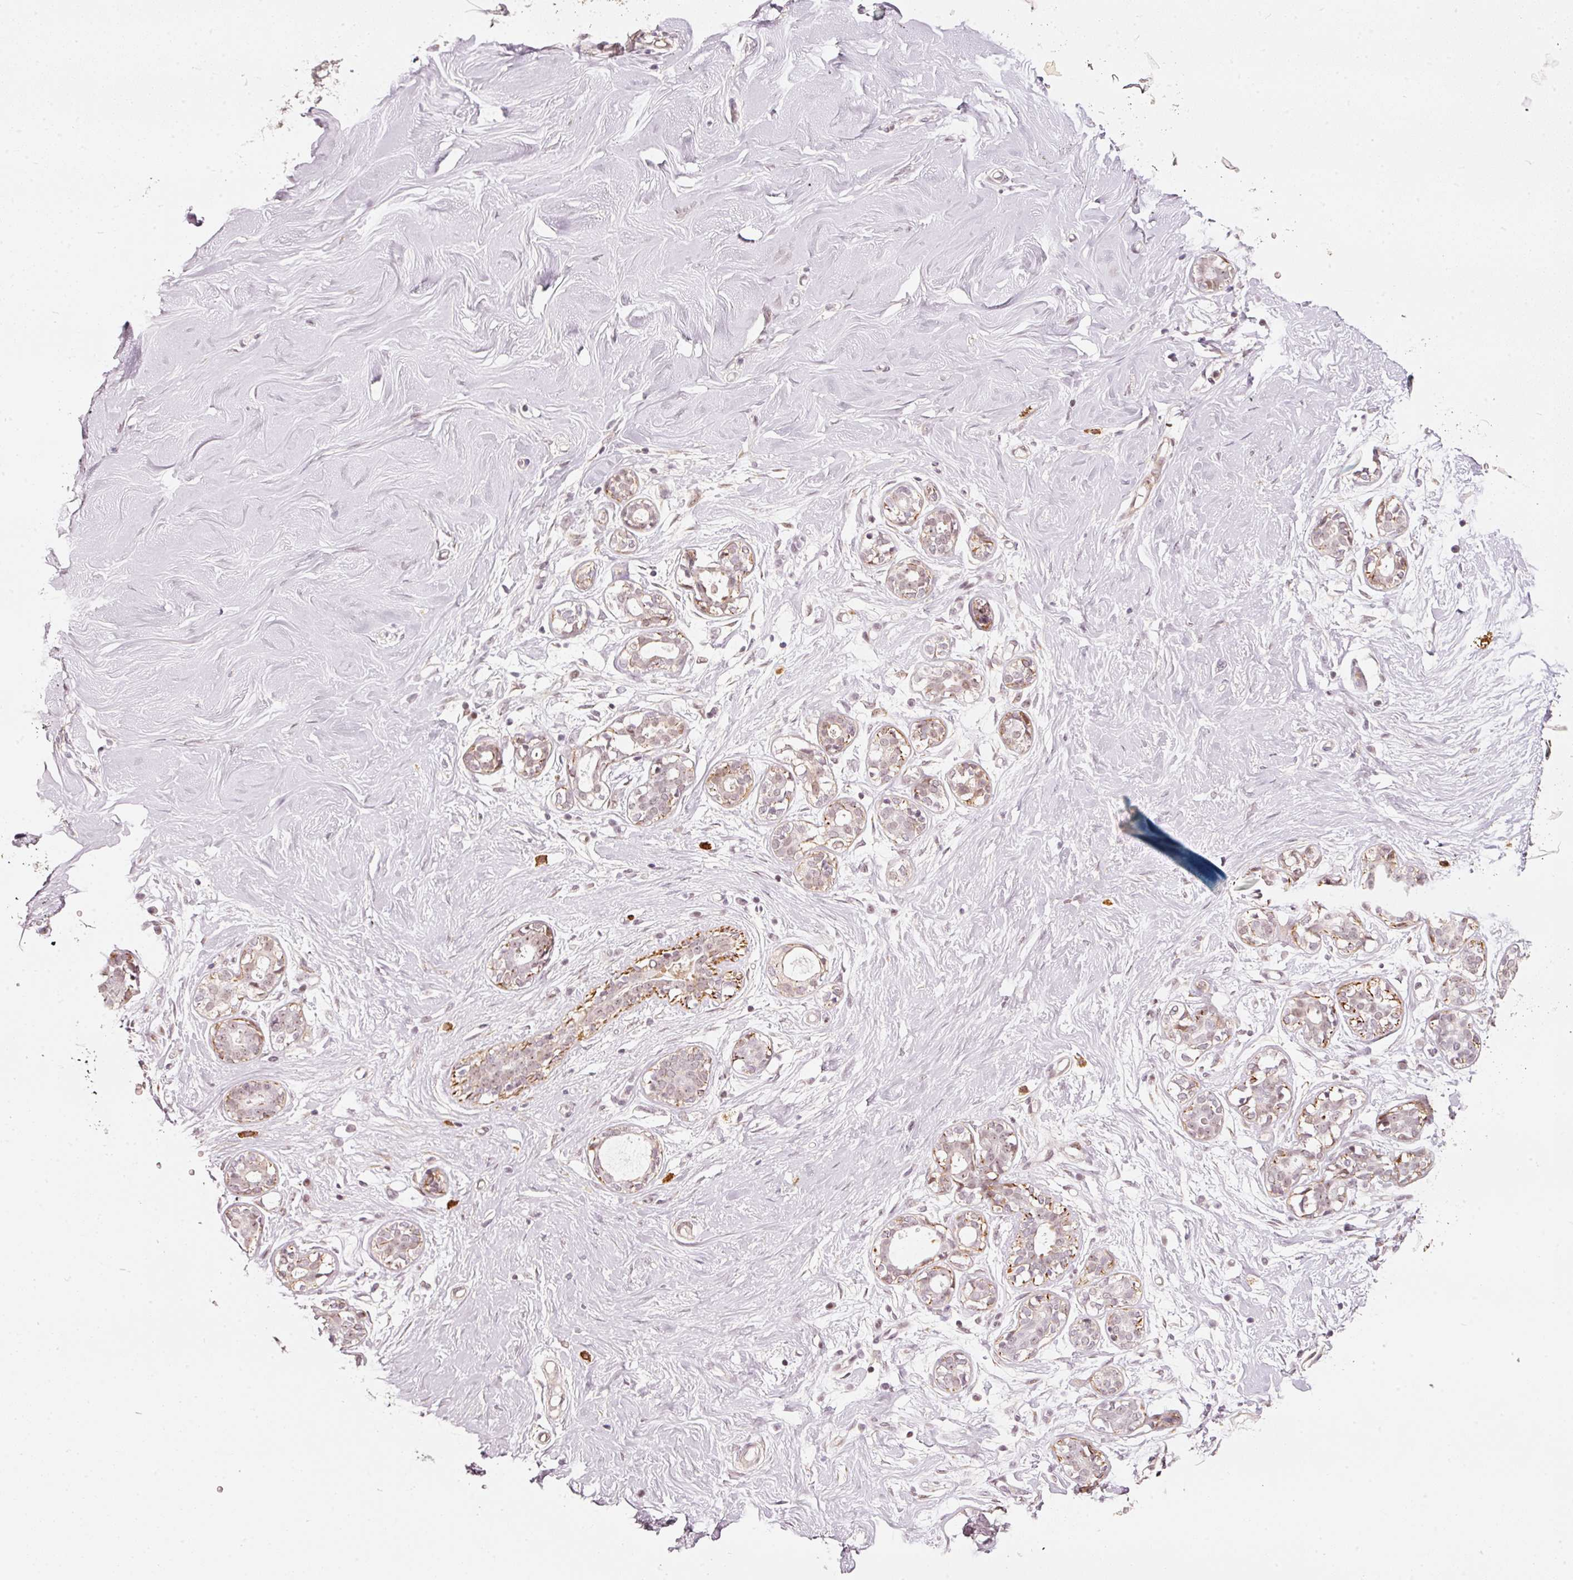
{"staining": {"intensity": "negative", "quantity": "none", "location": "none"}, "tissue": "breast", "cell_type": "Adipocytes", "image_type": "normal", "snomed": [{"axis": "morphology", "description": "Normal tissue, NOS"}, {"axis": "topography", "description": "Breast"}], "caption": "IHC image of unremarkable breast: breast stained with DAB (3,3'-diaminobenzidine) demonstrates no significant protein staining in adipocytes.", "gene": "MXRA8", "patient": {"sex": "female", "age": 27}}